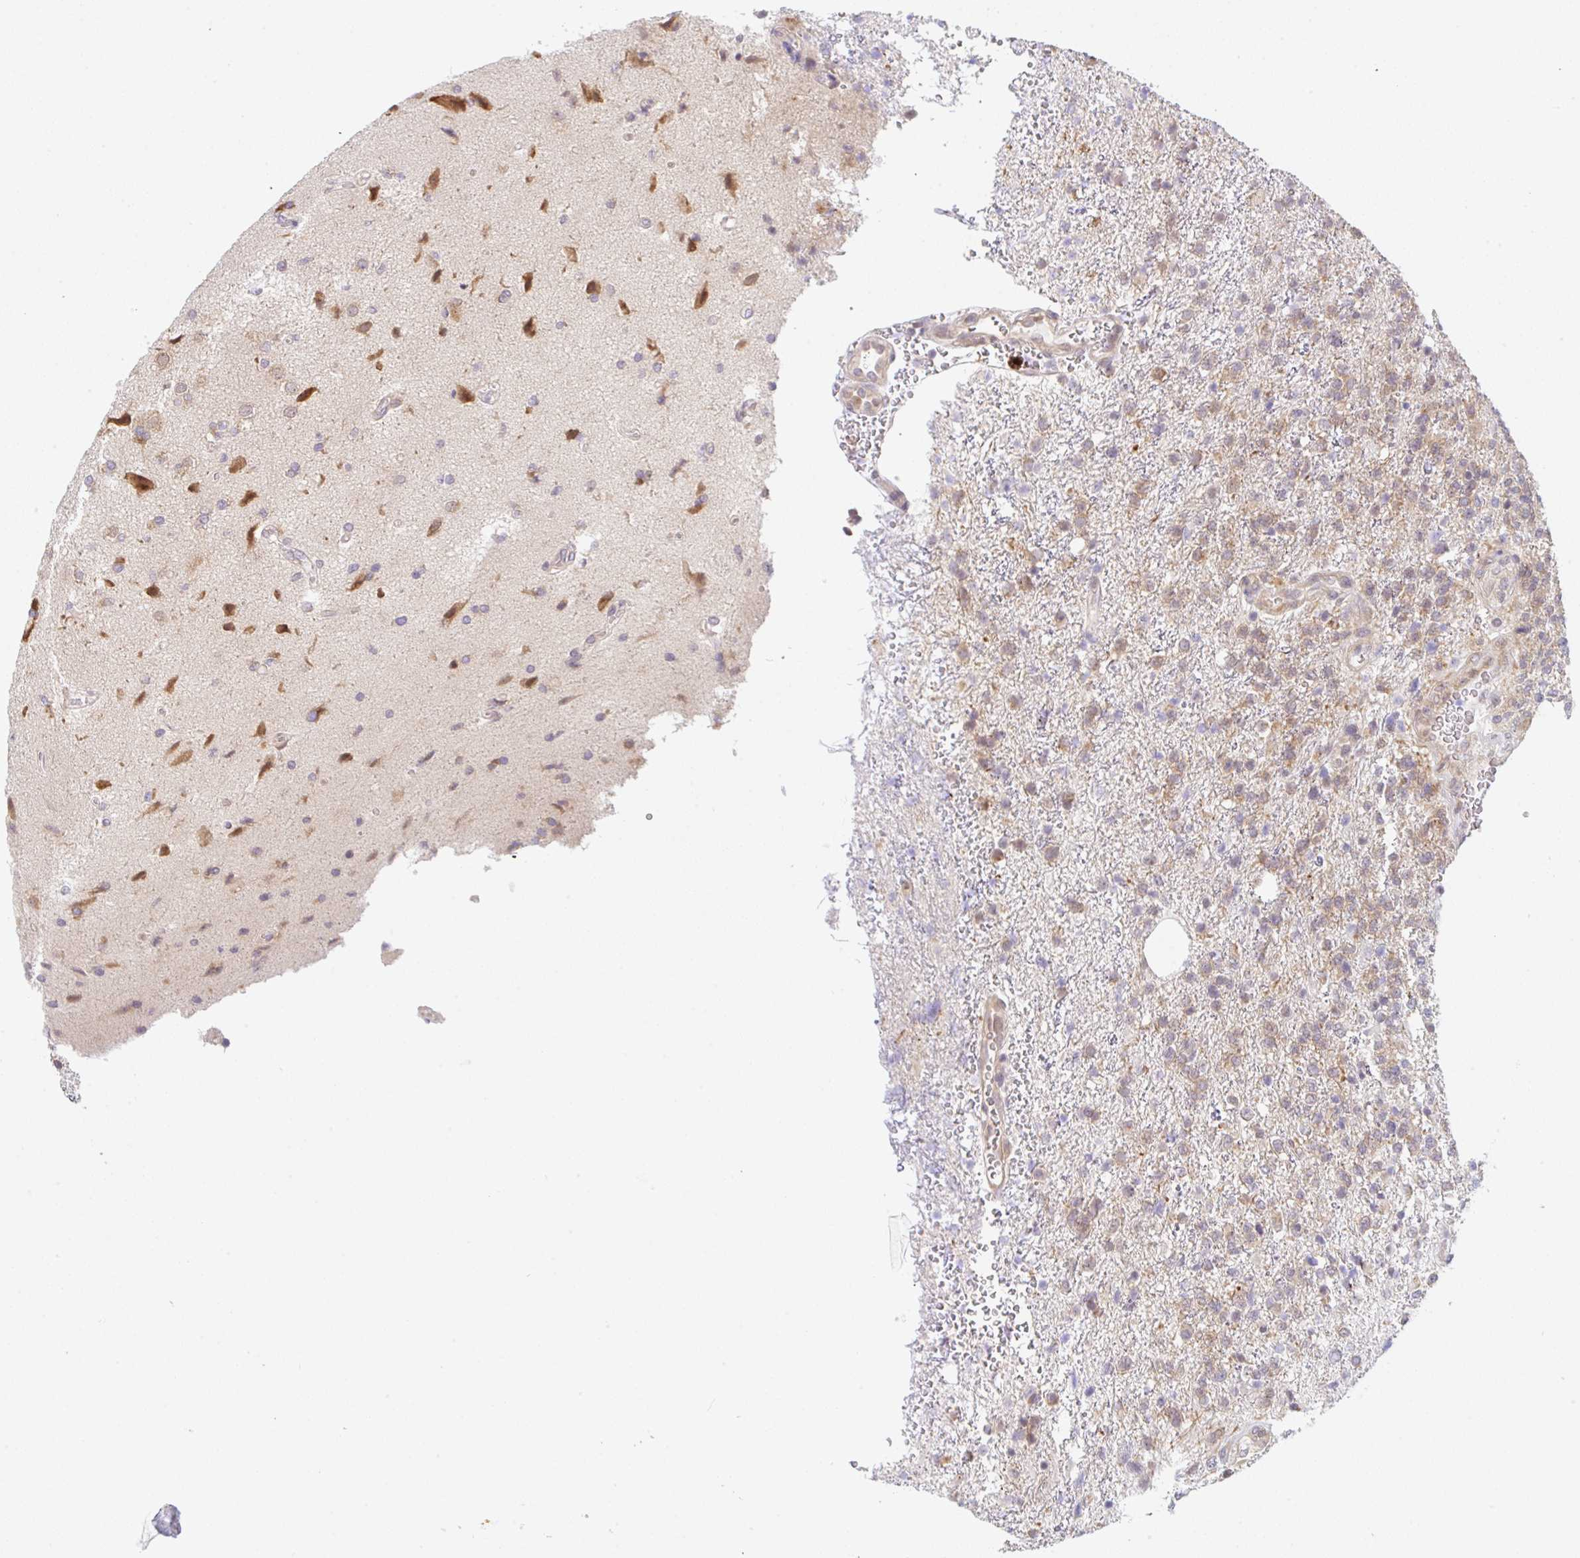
{"staining": {"intensity": "moderate", "quantity": "25%-75%", "location": "cytoplasmic/membranous"}, "tissue": "glioma", "cell_type": "Tumor cells", "image_type": "cancer", "snomed": [{"axis": "morphology", "description": "Glioma, malignant, High grade"}, {"axis": "topography", "description": "Brain"}], "caption": "This image reveals malignant glioma (high-grade) stained with immunohistochemistry to label a protein in brown. The cytoplasmic/membranous of tumor cells show moderate positivity for the protein. Nuclei are counter-stained blue.", "gene": "TBPL2", "patient": {"sex": "male", "age": 56}}